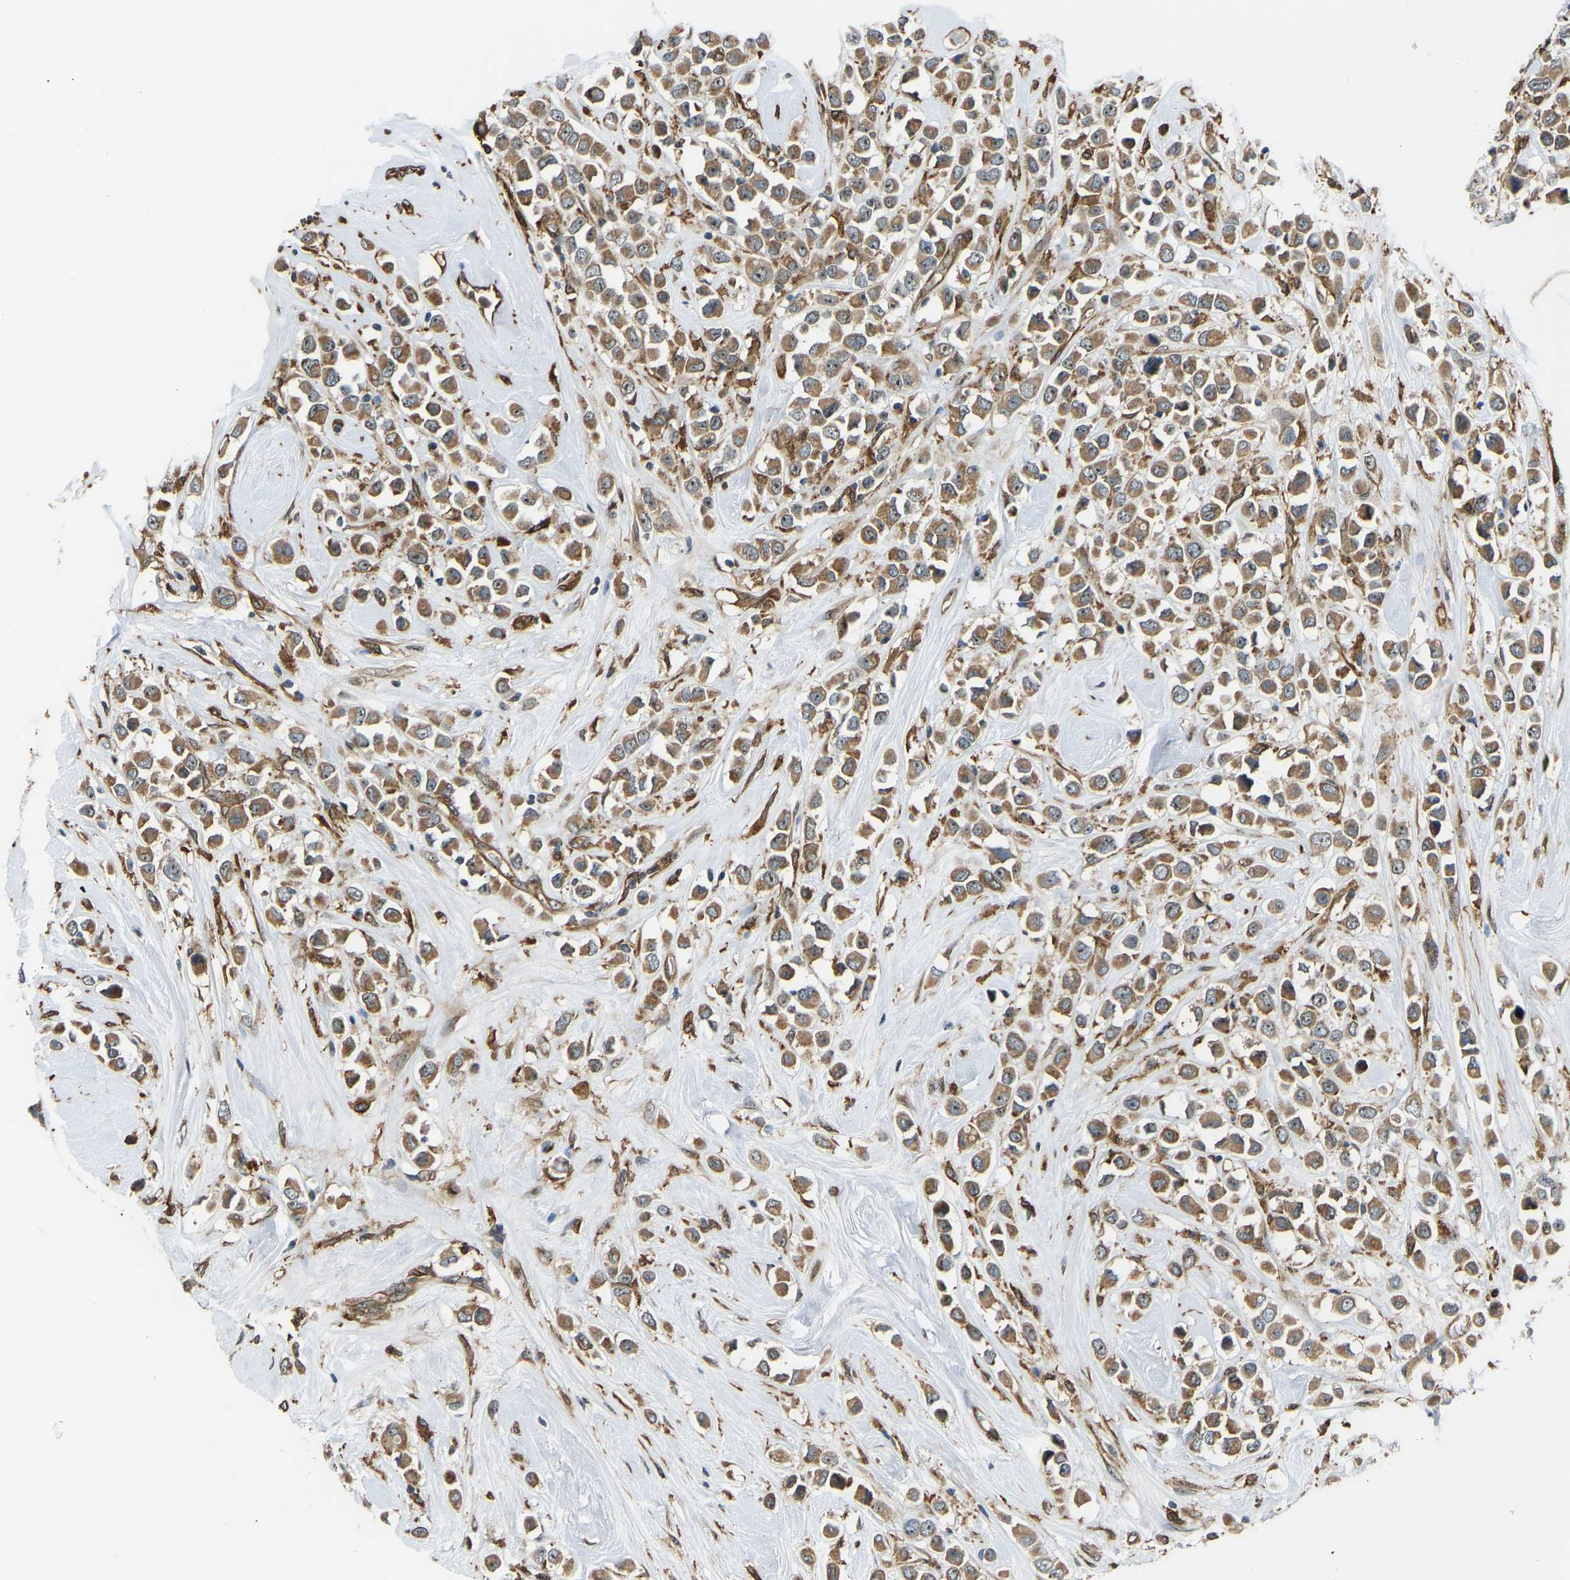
{"staining": {"intensity": "moderate", "quantity": ">75%", "location": "cytoplasmic/membranous,nuclear"}, "tissue": "breast cancer", "cell_type": "Tumor cells", "image_type": "cancer", "snomed": [{"axis": "morphology", "description": "Duct carcinoma"}, {"axis": "topography", "description": "Breast"}], "caption": "This micrograph reveals IHC staining of human breast intraductal carcinoma, with medium moderate cytoplasmic/membranous and nuclear expression in about >75% of tumor cells.", "gene": "OS9", "patient": {"sex": "female", "age": 61}}